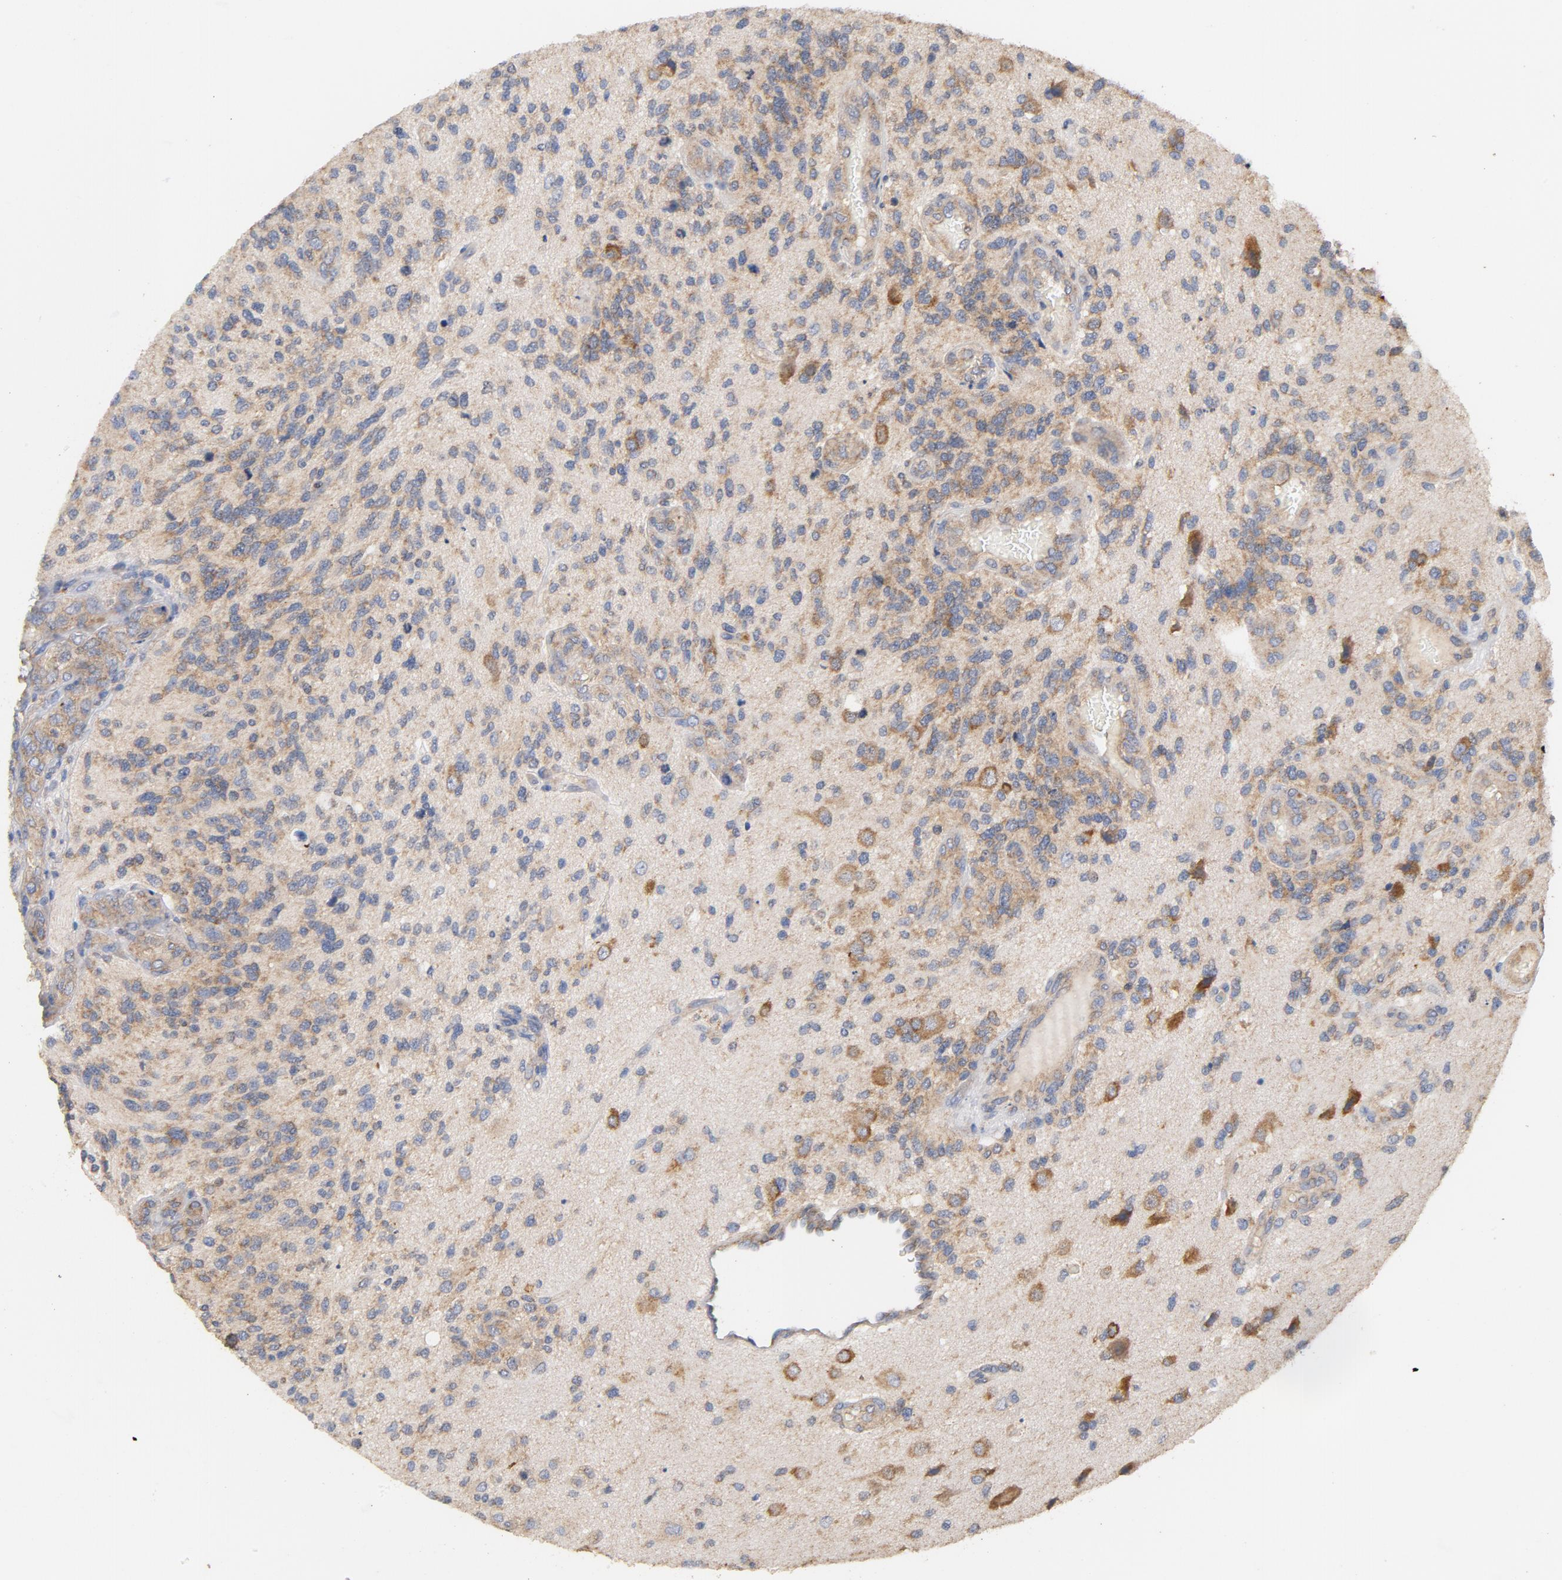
{"staining": {"intensity": "moderate", "quantity": ">75%", "location": "cytoplasmic/membranous"}, "tissue": "glioma", "cell_type": "Tumor cells", "image_type": "cancer", "snomed": [{"axis": "morphology", "description": "Normal tissue, NOS"}, {"axis": "morphology", "description": "Glioma, malignant, High grade"}, {"axis": "topography", "description": "Cerebral cortex"}], "caption": "Immunohistochemical staining of human glioma reveals medium levels of moderate cytoplasmic/membranous protein expression in approximately >75% of tumor cells.", "gene": "DDX6", "patient": {"sex": "male", "age": 75}}